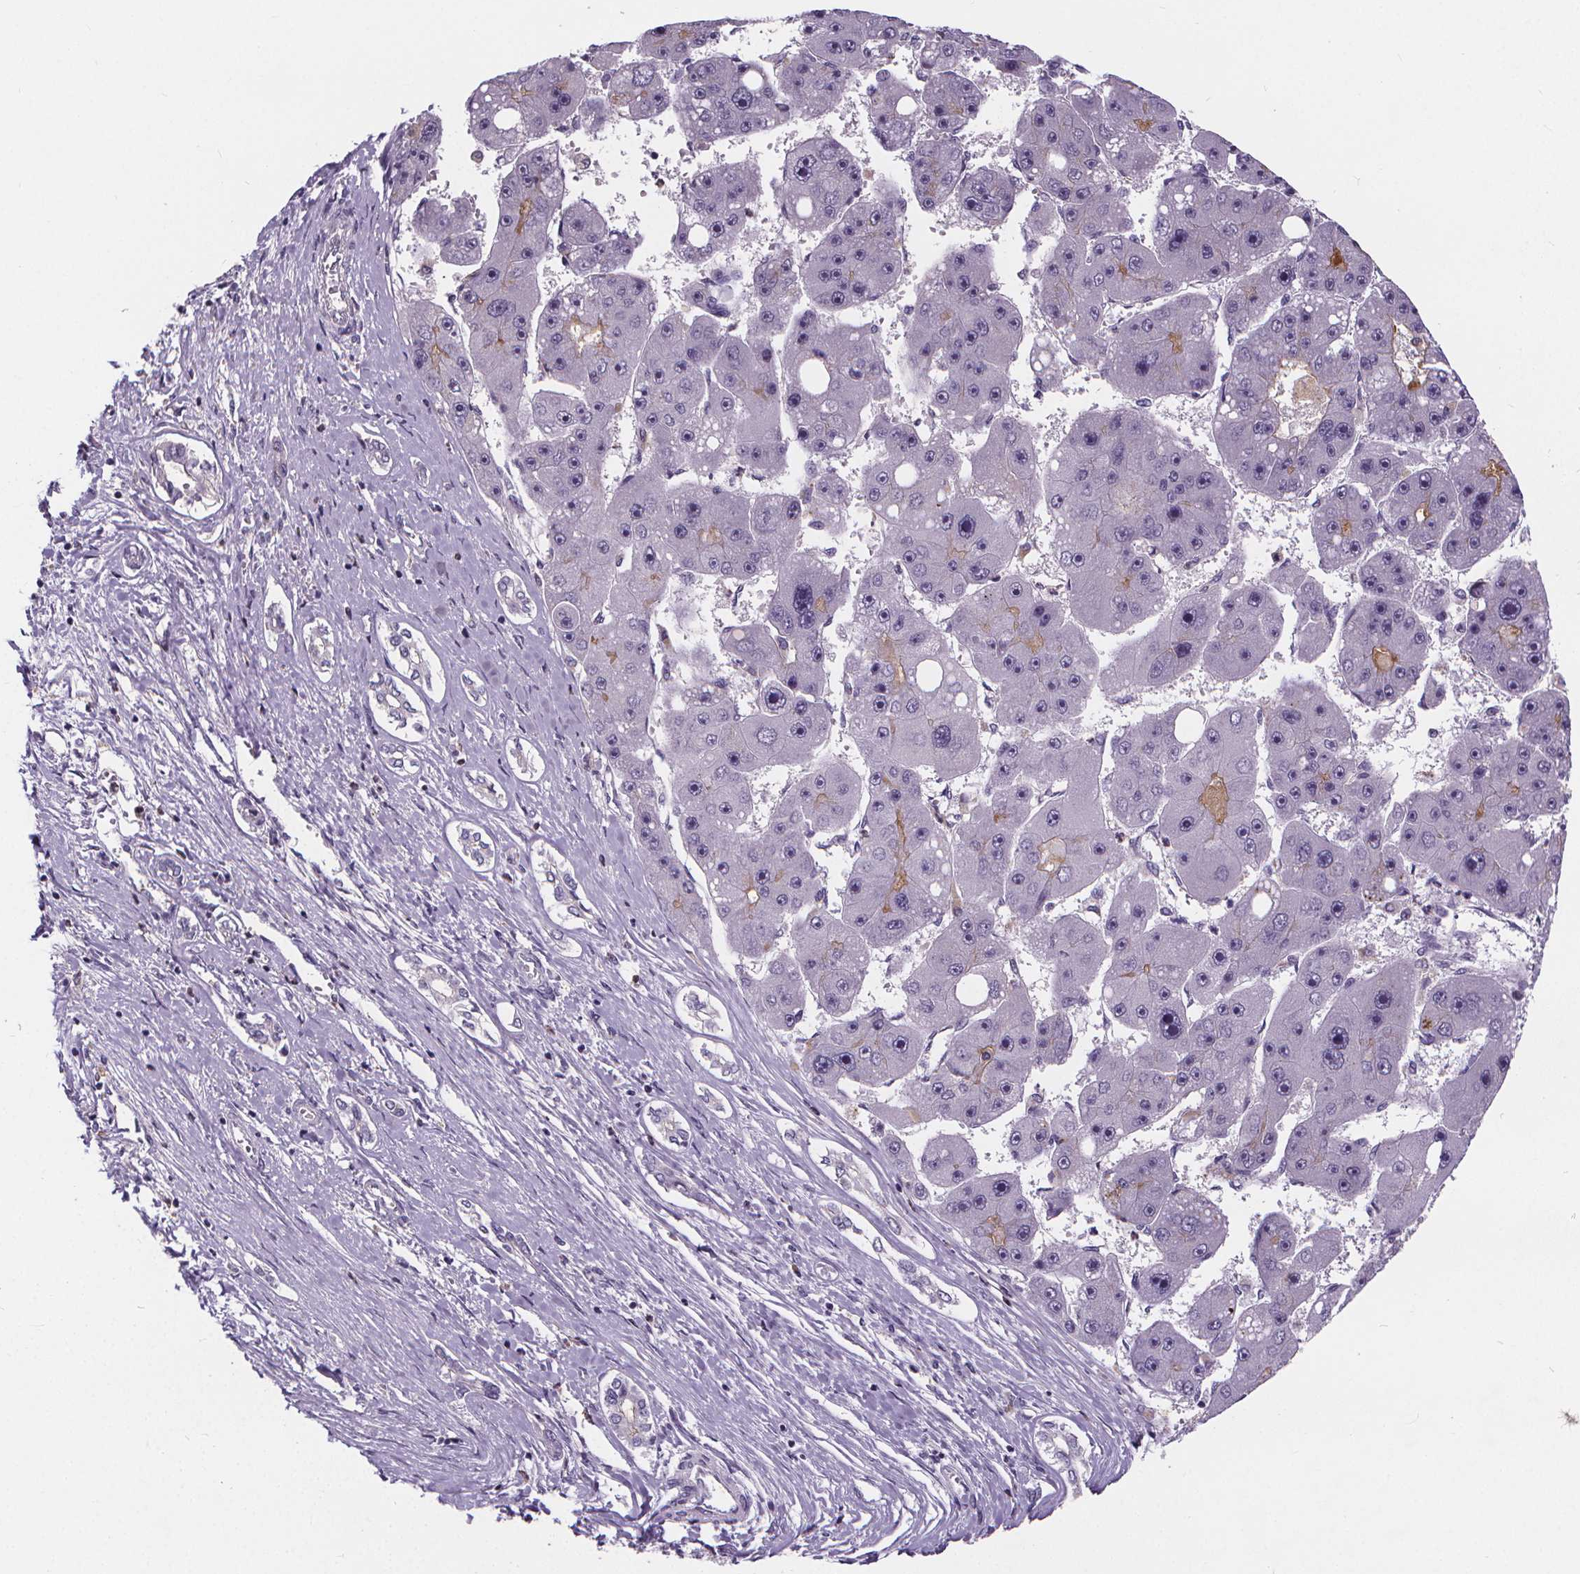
{"staining": {"intensity": "negative", "quantity": "none", "location": "none"}, "tissue": "liver cancer", "cell_type": "Tumor cells", "image_type": "cancer", "snomed": [{"axis": "morphology", "description": "Carcinoma, Hepatocellular, NOS"}, {"axis": "topography", "description": "Liver"}], "caption": "This is a micrograph of immunohistochemistry staining of liver cancer, which shows no expression in tumor cells.", "gene": "ATP6V1D", "patient": {"sex": "female", "age": 61}}